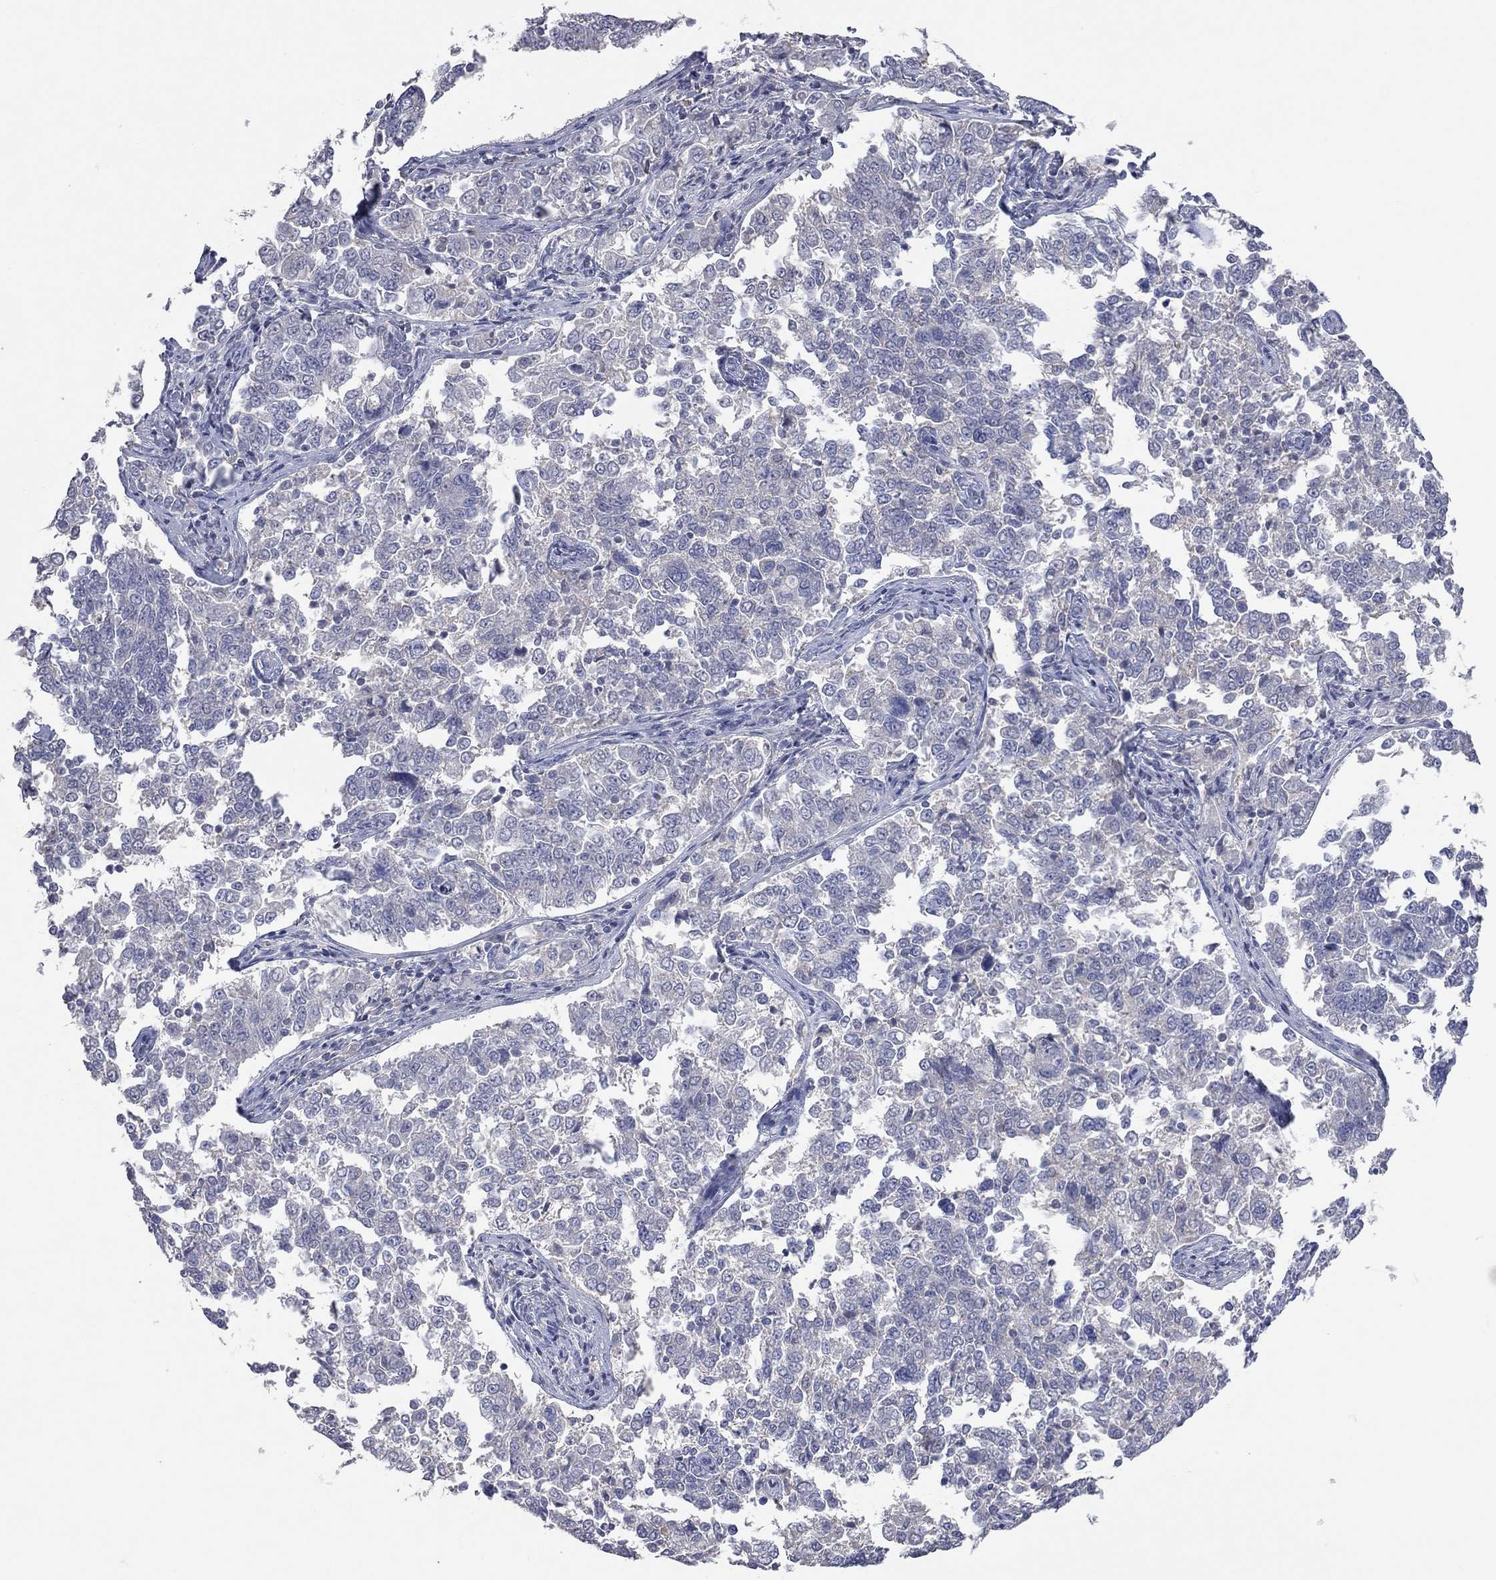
{"staining": {"intensity": "negative", "quantity": "none", "location": "none"}, "tissue": "endometrial cancer", "cell_type": "Tumor cells", "image_type": "cancer", "snomed": [{"axis": "morphology", "description": "Adenocarcinoma, NOS"}, {"axis": "topography", "description": "Endometrium"}], "caption": "Tumor cells show no significant protein positivity in endometrial adenocarcinoma.", "gene": "MMP13", "patient": {"sex": "female", "age": 43}}